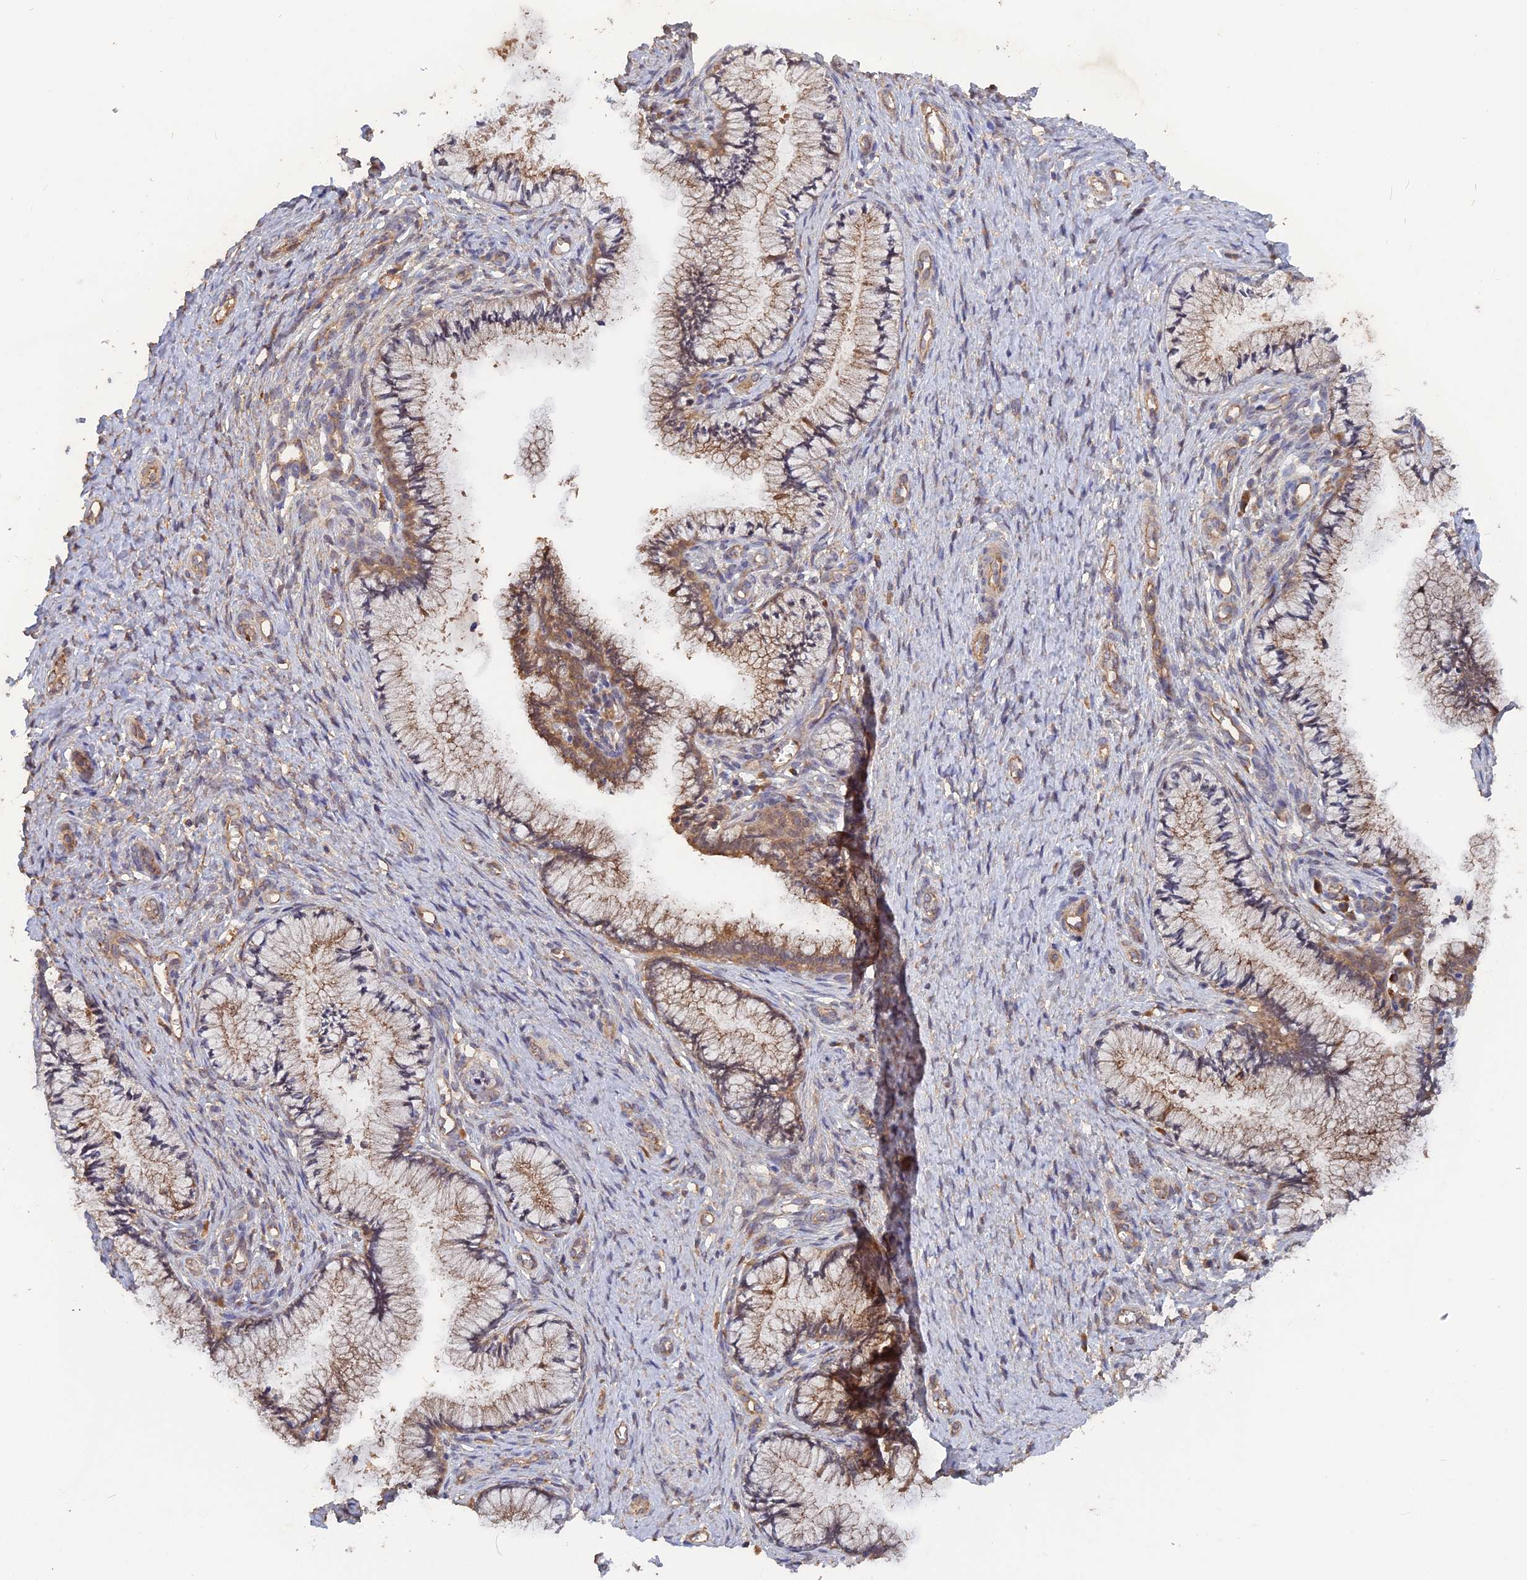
{"staining": {"intensity": "moderate", "quantity": "25%-75%", "location": "cytoplasmic/membranous"}, "tissue": "cervix", "cell_type": "Glandular cells", "image_type": "normal", "snomed": [{"axis": "morphology", "description": "Normal tissue, NOS"}, {"axis": "topography", "description": "Cervix"}], "caption": "Immunohistochemistry (IHC) image of normal human cervix stained for a protein (brown), which reveals medium levels of moderate cytoplasmic/membranous positivity in about 25%-75% of glandular cells.", "gene": "ARHGAP40", "patient": {"sex": "female", "age": 36}}